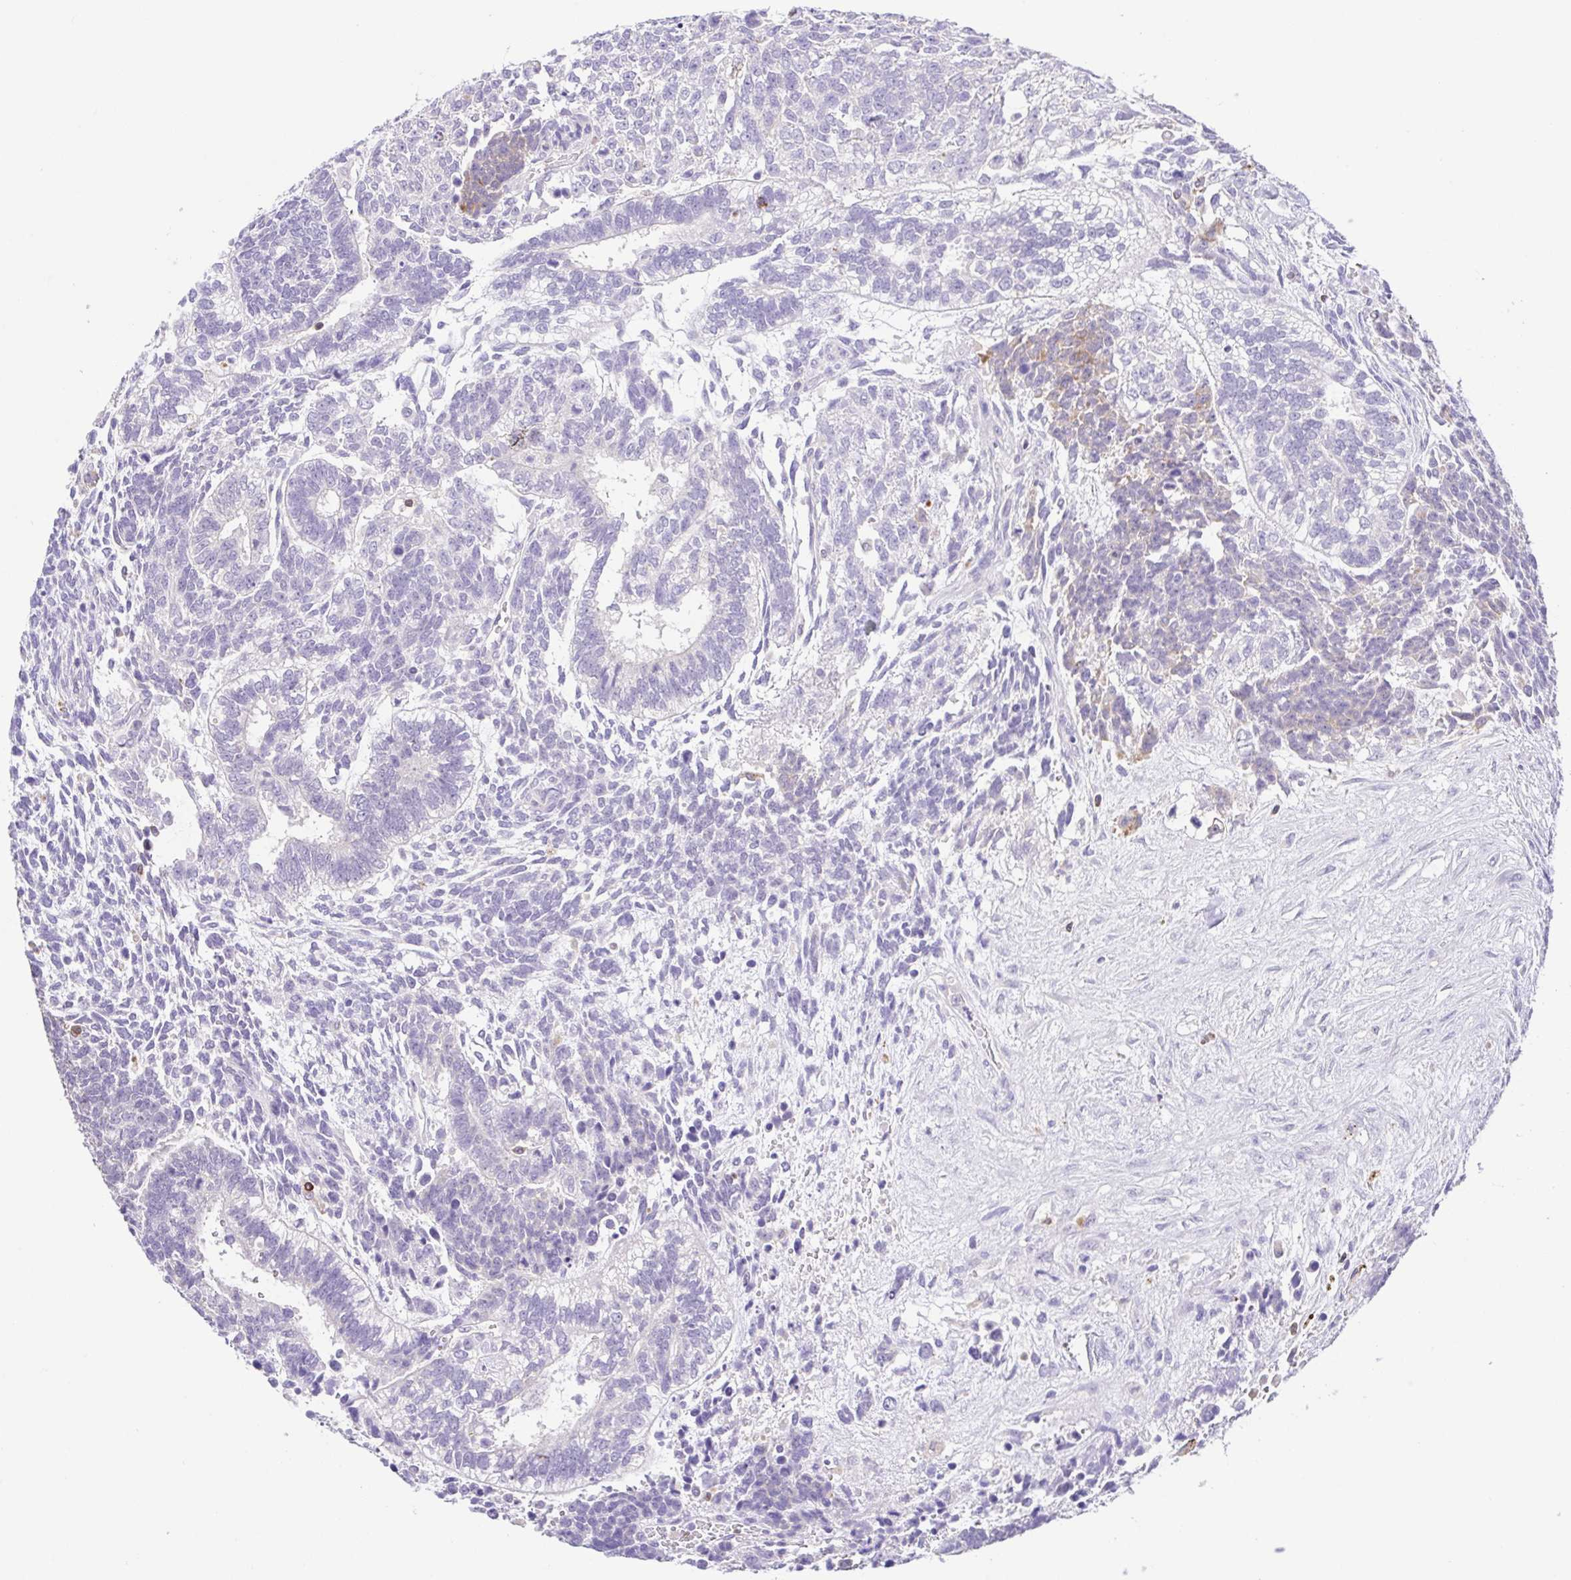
{"staining": {"intensity": "negative", "quantity": "none", "location": "none"}, "tissue": "testis cancer", "cell_type": "Tumor cells", "image_type": "cancer", "snomed": [{"axis": "morphology", "description": "Carcinoma, Embryonal, NOS"}, {"axis": "topography", "description": "Testis"}], "caption": "Micrograph shows no significant protein positivity in tumor cells of embryonal carcinoma (testis).", "gene": "PGLYRP1", "patient": {"sex": "male", "age": 23}}